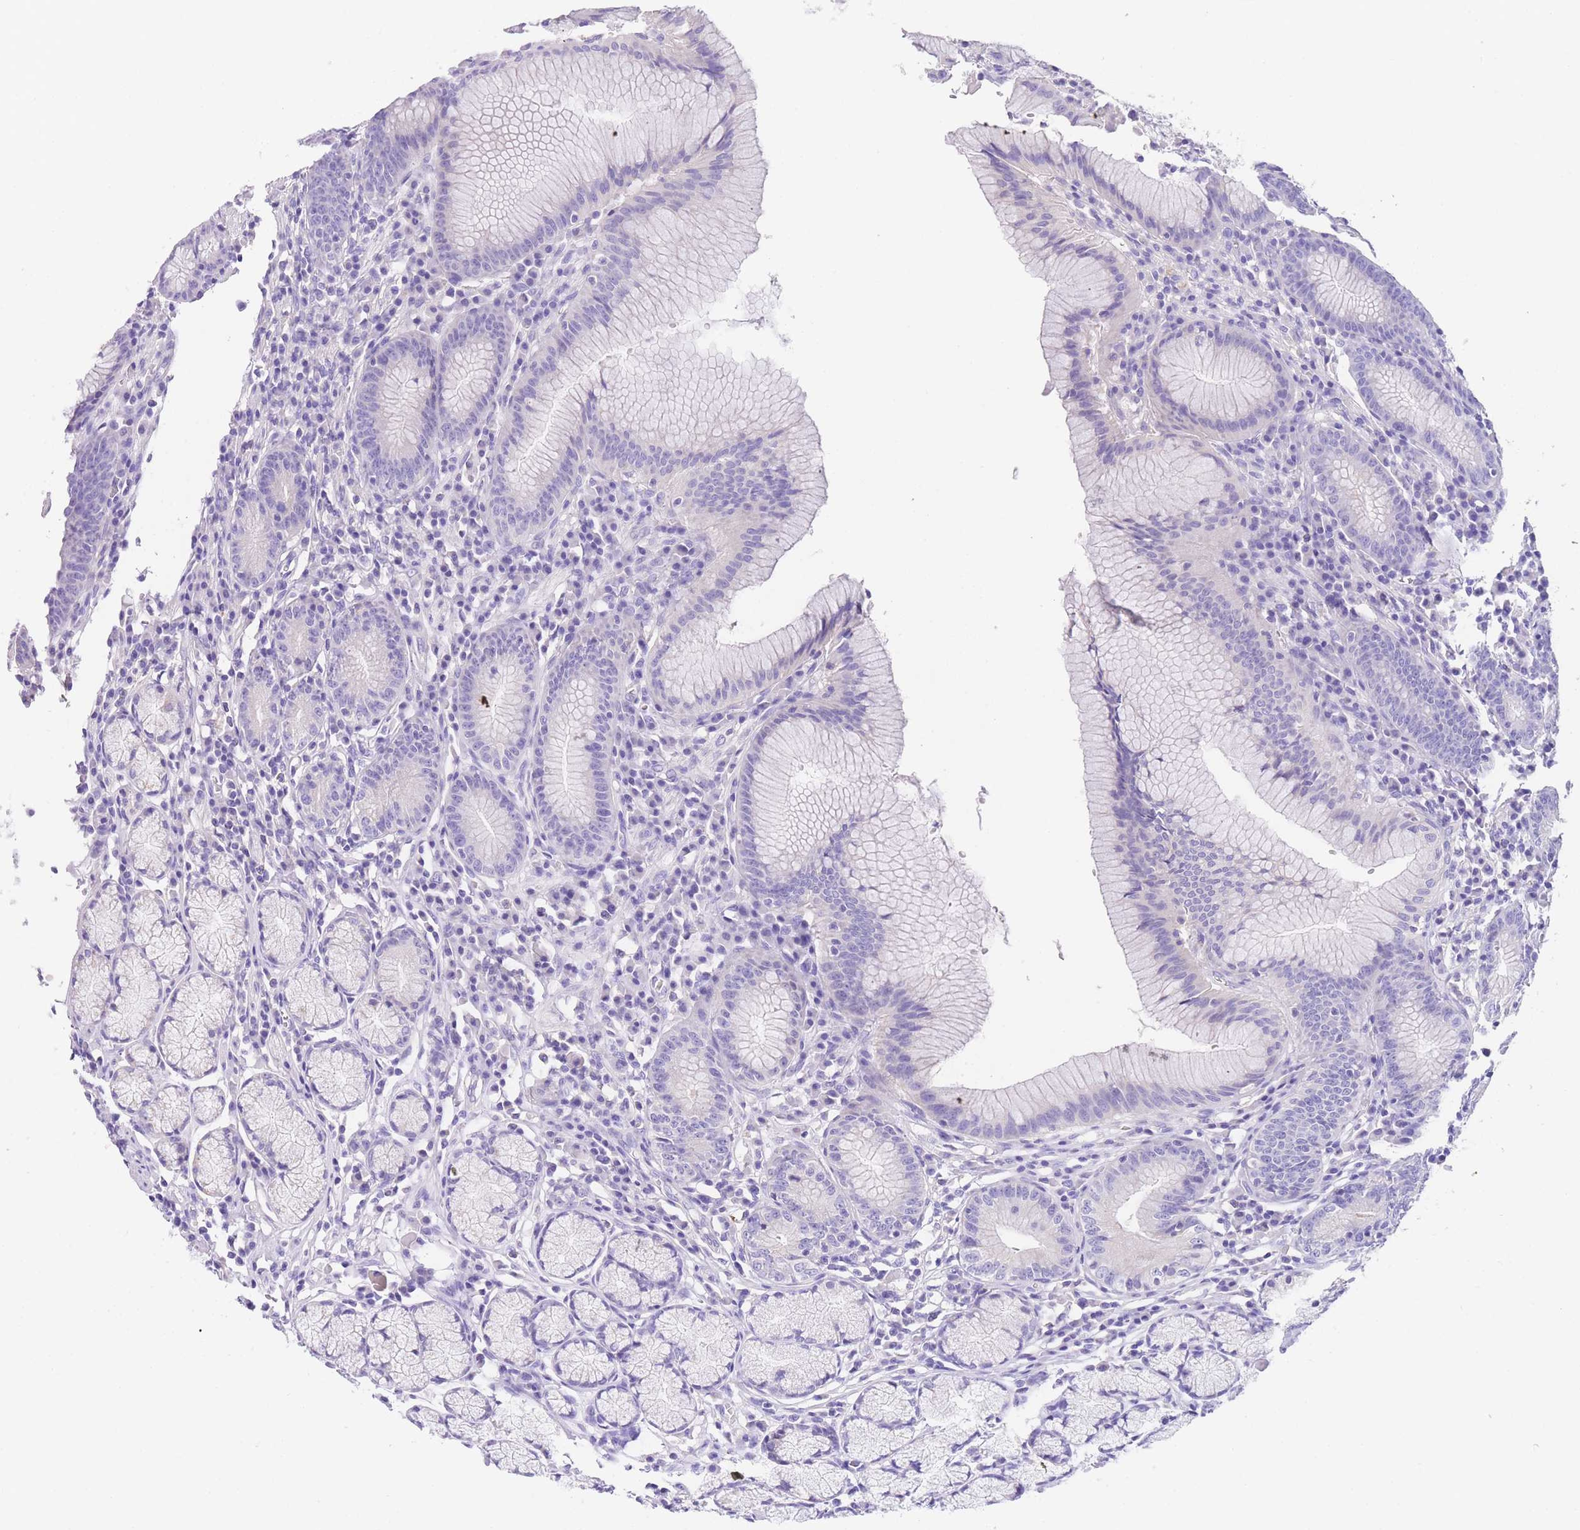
{"staining": {"intensity": "weak", "quantity": "<25%", "location": "cytoplasmic/membranous"}, "tissue": "stomach", "cell_type": "Glandular cells", "image_type": "normal", "snomed": [{"axis": "morphology", "description": "Normal tissue, NOS"}, {"axis": "topography", "description": "Stomach"}], "caption": "The histopathology image reveals no significant staining in glandular cells of stomach.", "gene": "EPN2", "patient": {"sex": "male", "age": 55}}